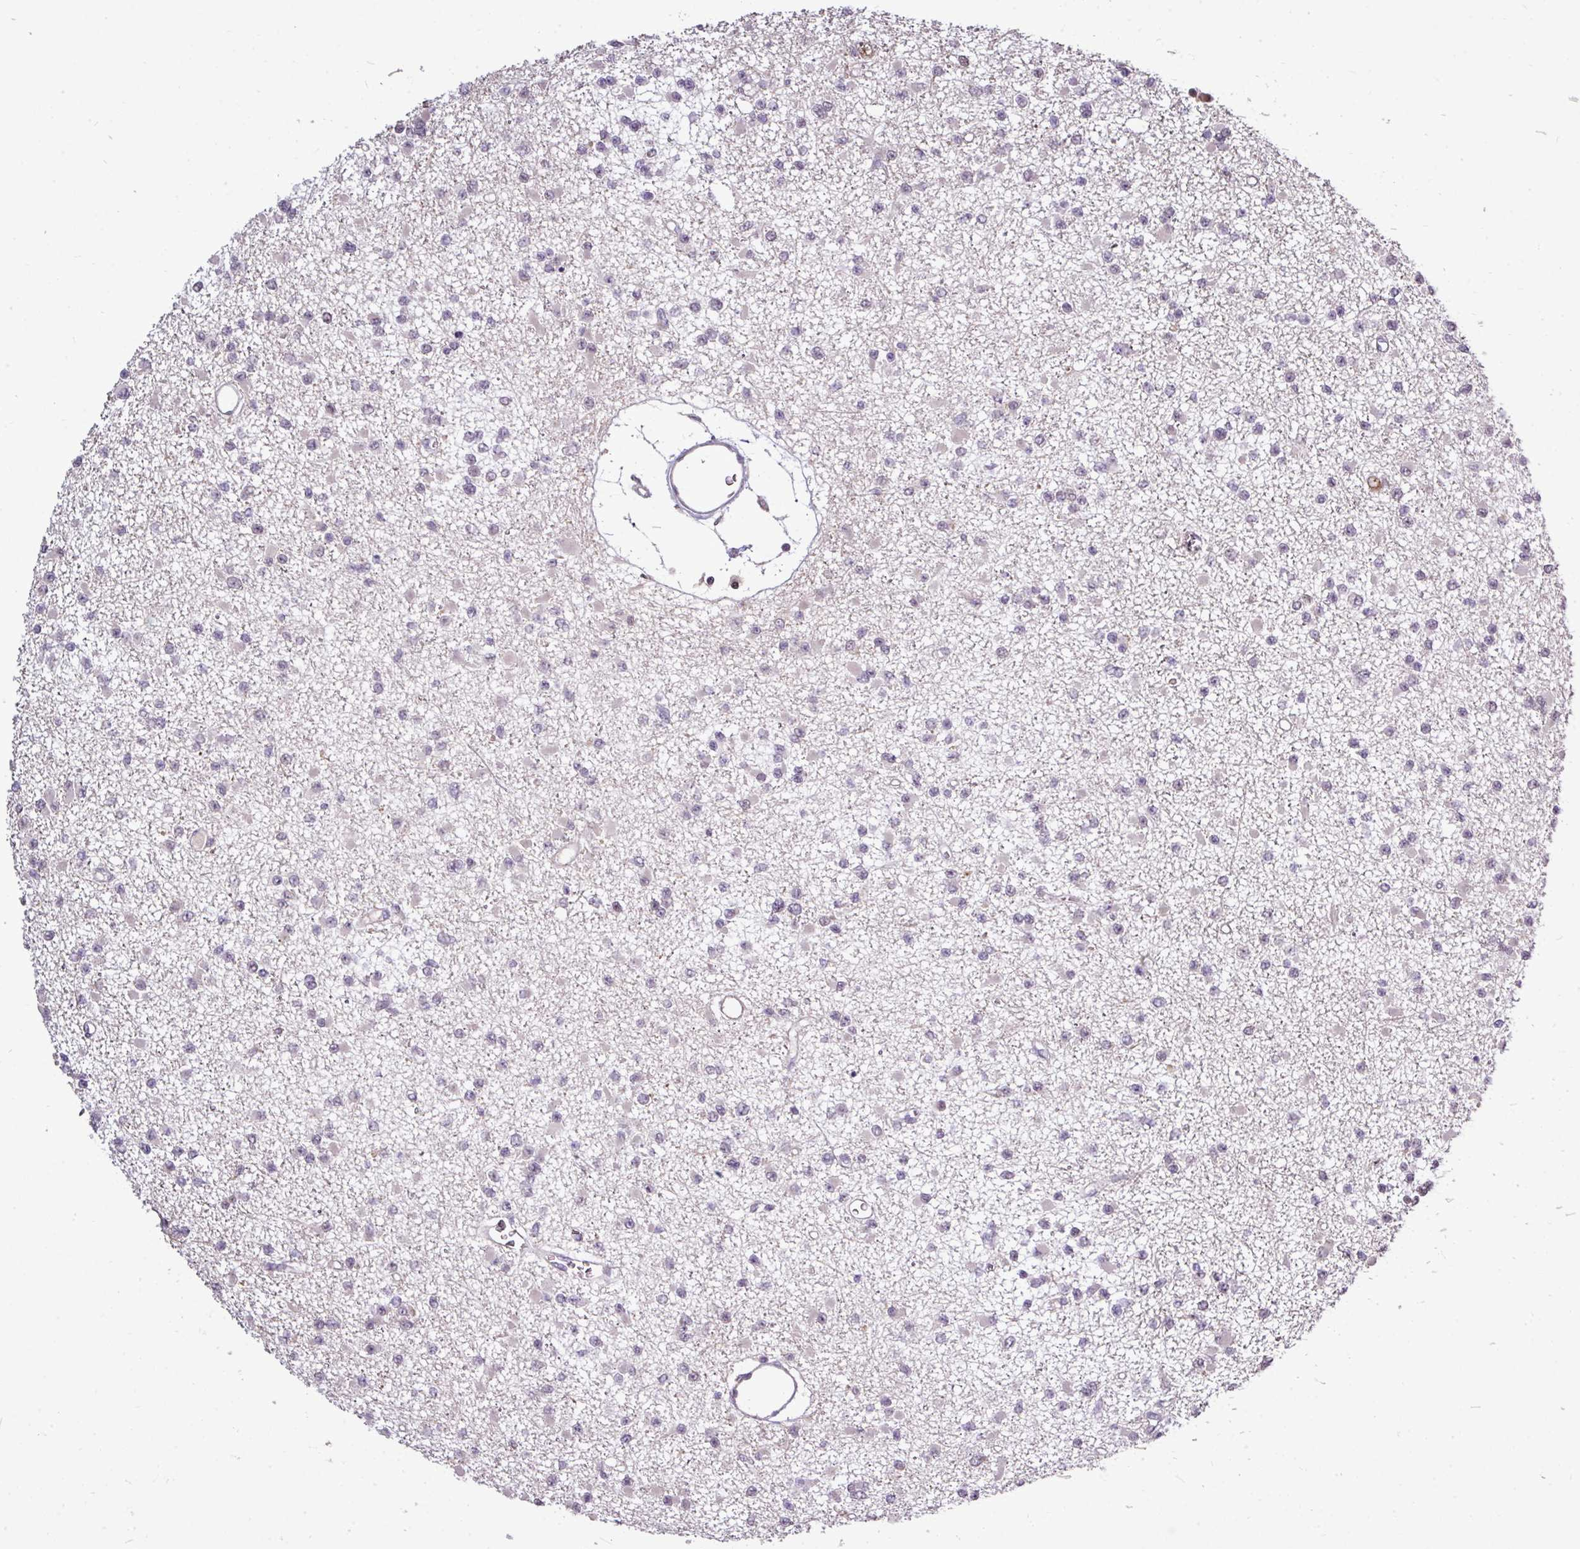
{"staining": {"intensity": "negative", "quantity": "none", "location": "none"}, "tissue": "glioma", "cell_type": "Tumor cells", "image_type": "cancer", "snomed": [{"axis": "morphology", "description": "Glioma, malignant, Low grade"}, {"axis": "topography", "description": "Brain"}], "caption": "Human glioma stained for a protein using immunohistochemistry (IHC) demonstrates no positivity in tumor cells.", "gene": "SKIC2", "patient": {"sex": "female", "age": 22}}